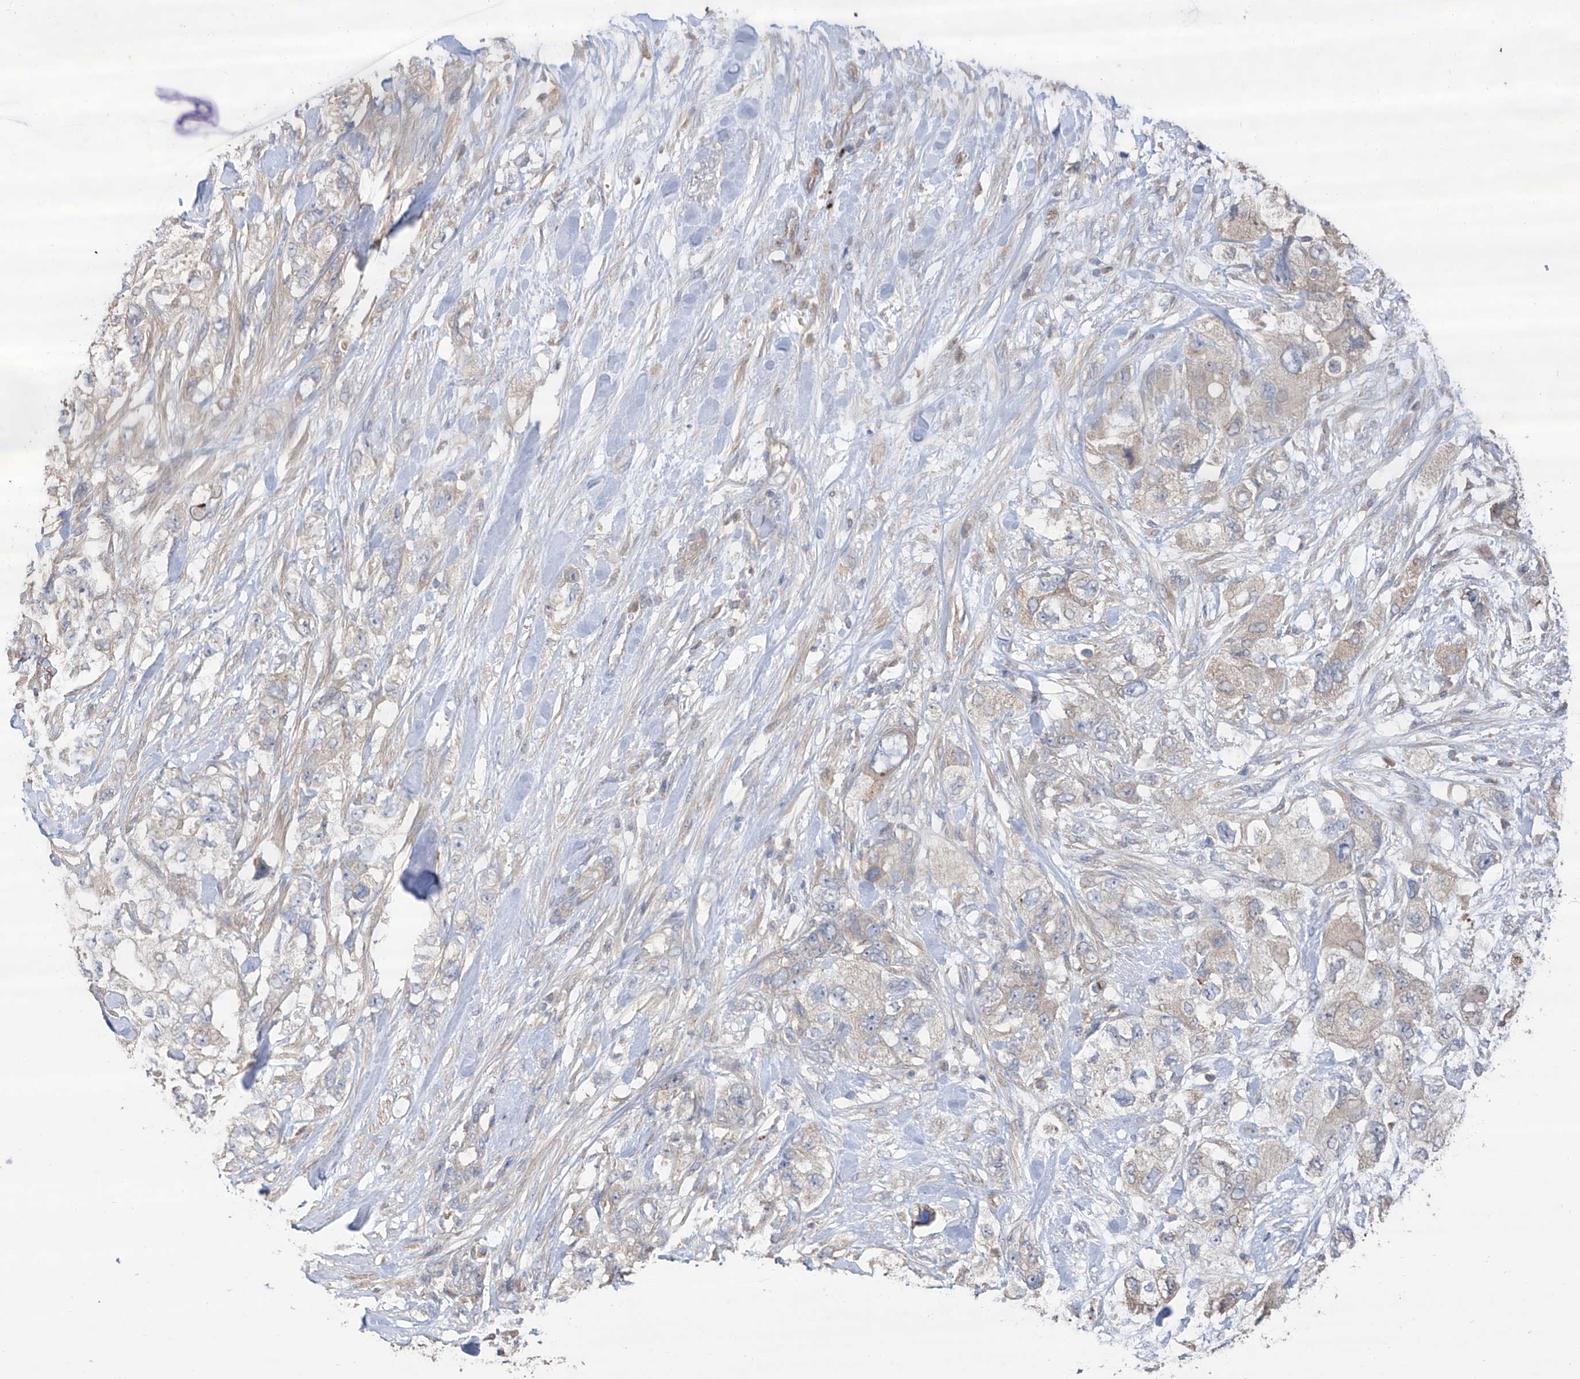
{"staining": {"intensity": "negative", "quantity": "none", "location": "none"}, "tissue": "pancreatic cancer", "cell_type": "Tumor cells", "image_type": "cancer", "snomed": [{"axis": "morphology", "description": "Adenocarcinoma, NOS"}, {"axis": "topography", "description": "Pancreas"}], "caption": "Tumor cells are negative for protein expression in human pancreatic adenocarcinoma. The staining is performed using DAB brown chromogen with nuclei counter-stained in using hematoxylin.", "gene": "EDN1", "patient": {"sex": "female", "age": 73}}